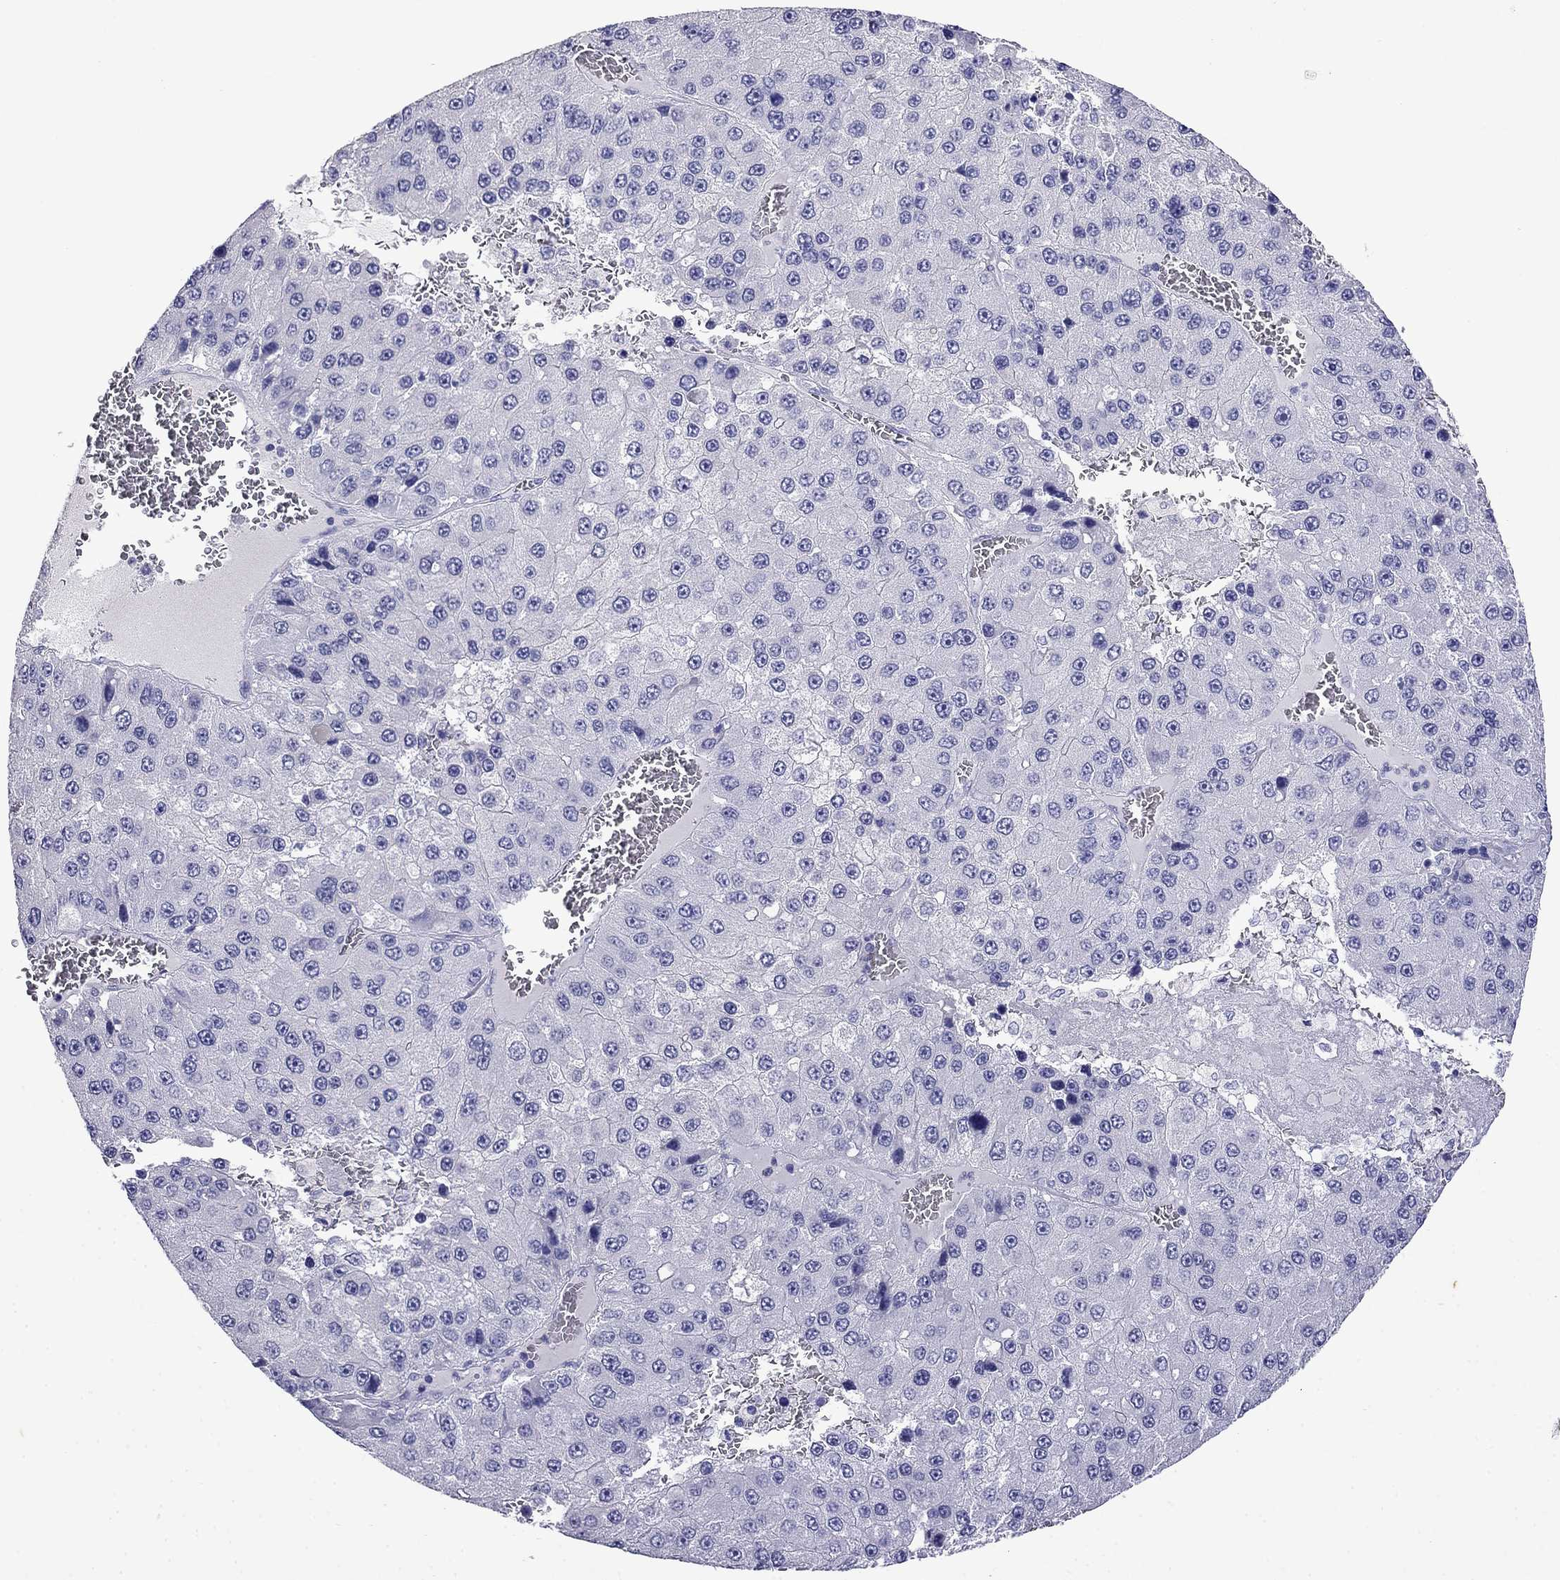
{"staining": {"intensity": "negative", "quantity": "none", "location": "none"}, "tissue": "liver cancer", "cell_type": "Tumor cells", "image_type": "cancer", "snomed": [{"axis": "morphology", "description": "Carcinoma, Hepatocellular, NOS"}, {"axis": "topography", "description": "Liver"}], "caption": "This image is of liver cancer (hepatocellular carcinoma) stained with immunohistochemistry (IHC) to label a protein in brown with the nuclei are counter-stained blue. There is no staining in tumor cells.", "gene": "MYO15A", "patient": {"sex": "female", "age": 73}}